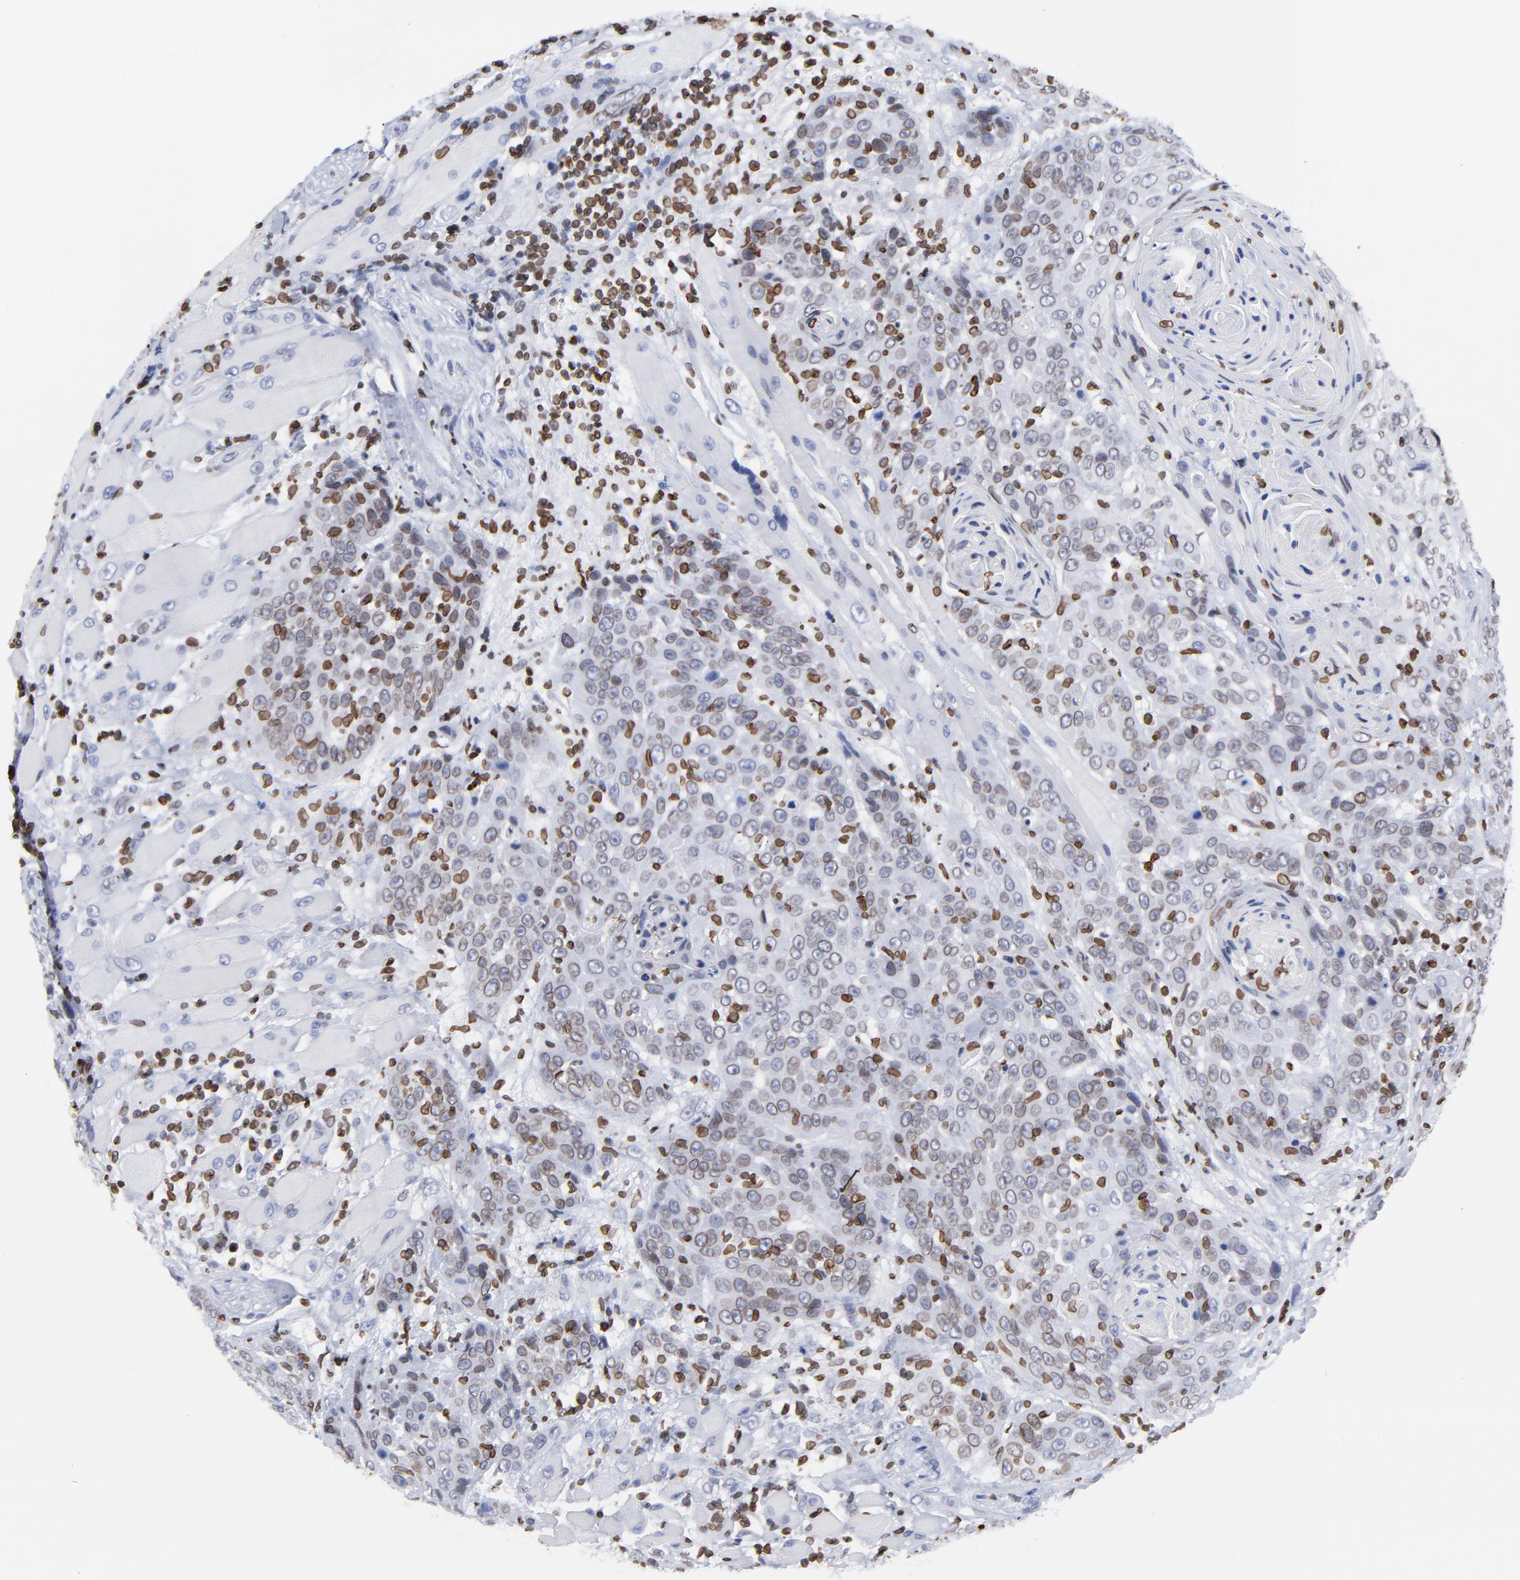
{"staining": {"intensity": "weak", "quantity": ">75%", "location": "cytoplasmic/membranous,nuclear"}, "tissue": "head and neck cancer", "cell_type": "Tumor cells", "image_type": "cancer", "snomed": [{"axis": "morphology", "description": "Squamous cell carcinoma, NOS"}, {"axis": "topography", "description": "Head-Neck"}], "caption": "Protein staining of squamous cell carcinoma (head and neck) tissue shows weak cytoplasmic/membranous and nuclear positivity in about >75% of tumor cells.", "gene": "THAP7", "patient": {"sex": "female", "age": 84}}